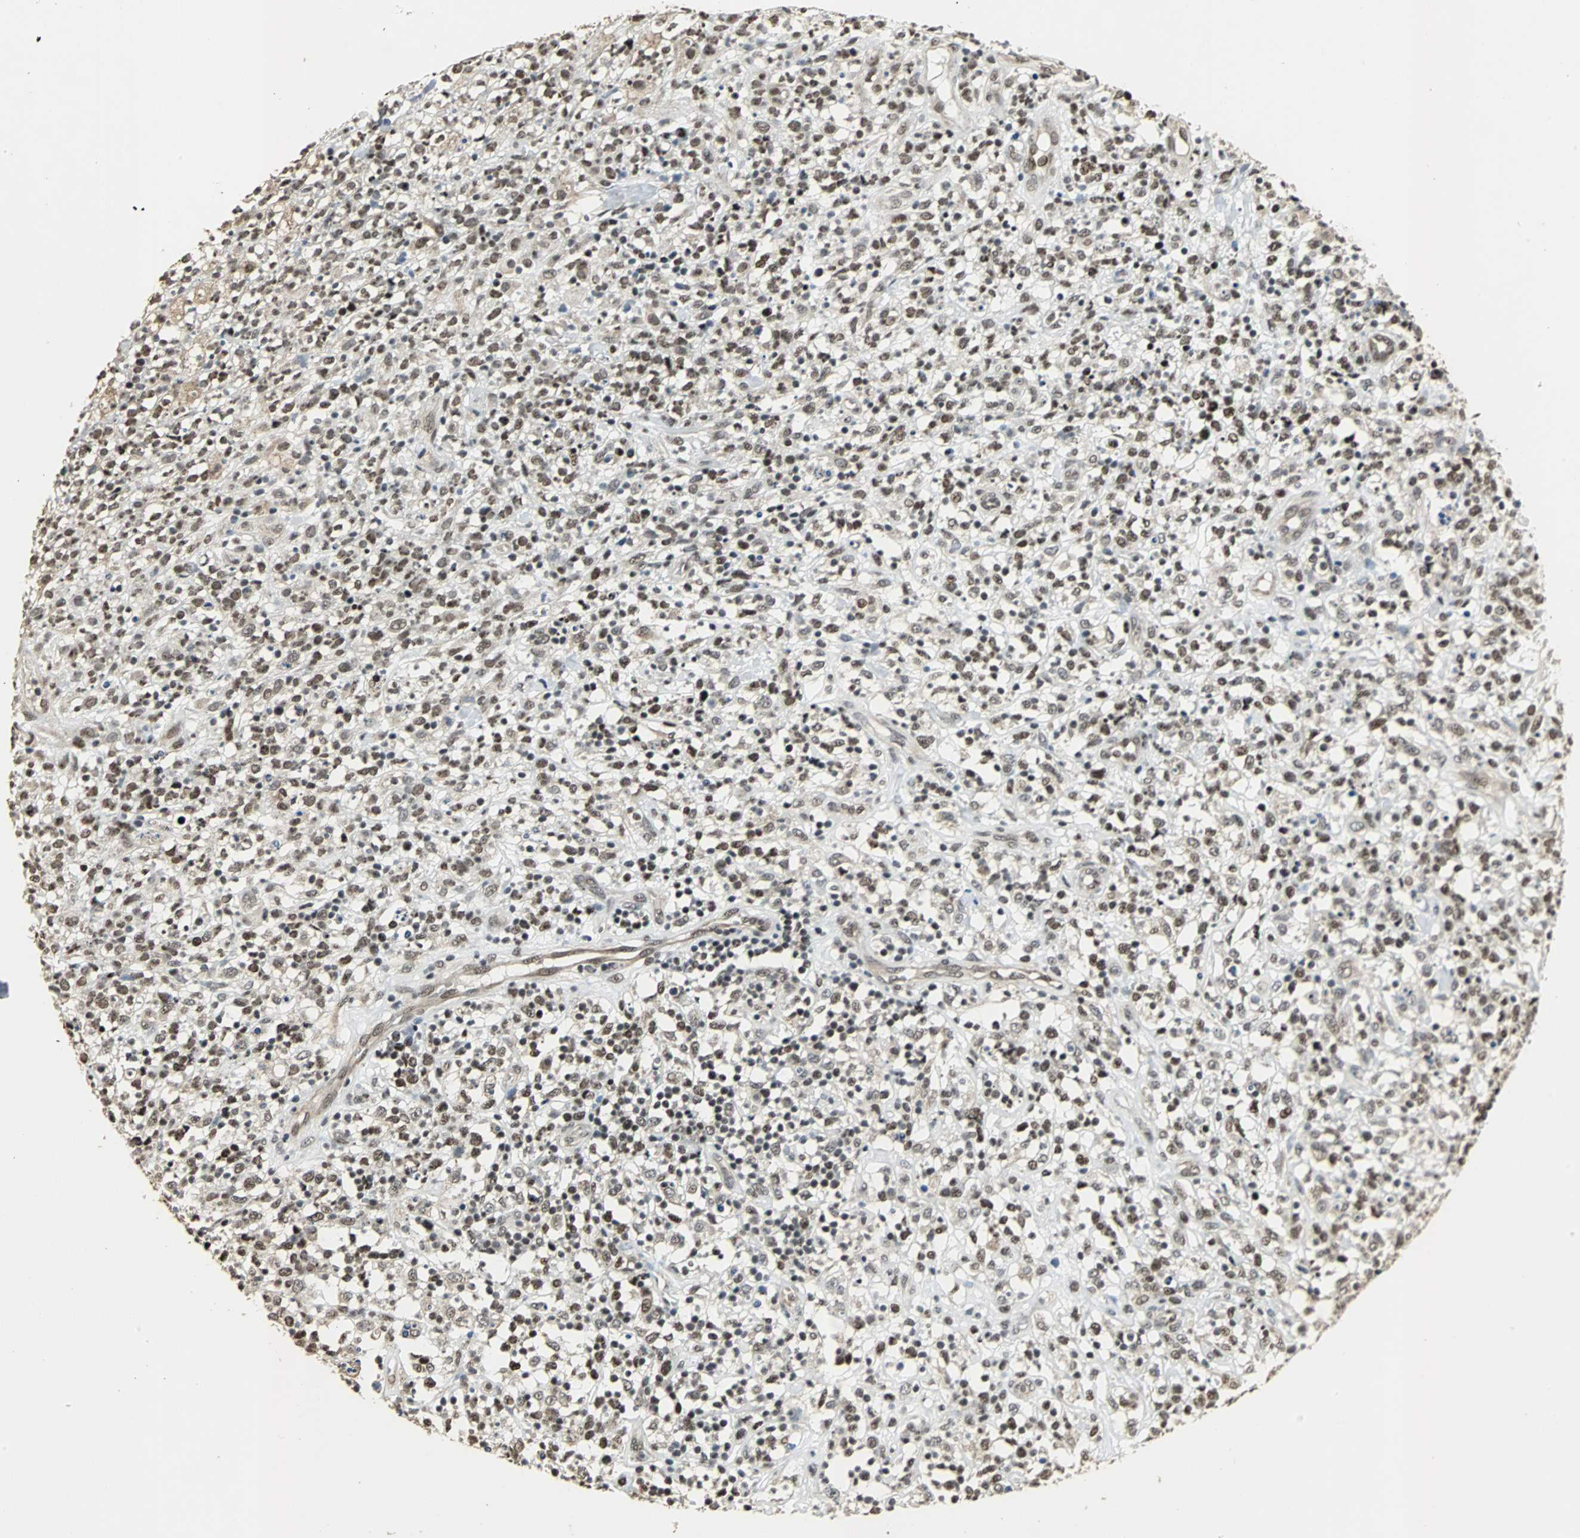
{"staining": {"intensity": "moderate", "quantity": ">75%", "location": "nuclear"}, "tissue": "lymphoma", "cell_type": "Tumor cells", "image_type": "cancer", "snomed": [{"axis": "morphology", "description": "Malignant lymphoma, non-Hodgkin's type, High grade"}, {"axis": "topography", "description": "Lymph node"}], "caption": "Immunohistochemistry histopathology image of neoplastic tissue: human high-grade malignant lymphoma, non-Hodgkin's type stained using IHC exhibits medium levels of moderate protein expression localized specifically in the nuclear of tumor cells, appearing as a nuclear brown color.", "gene": "MED4", "patient": {"sex": "female", "age": 73}}